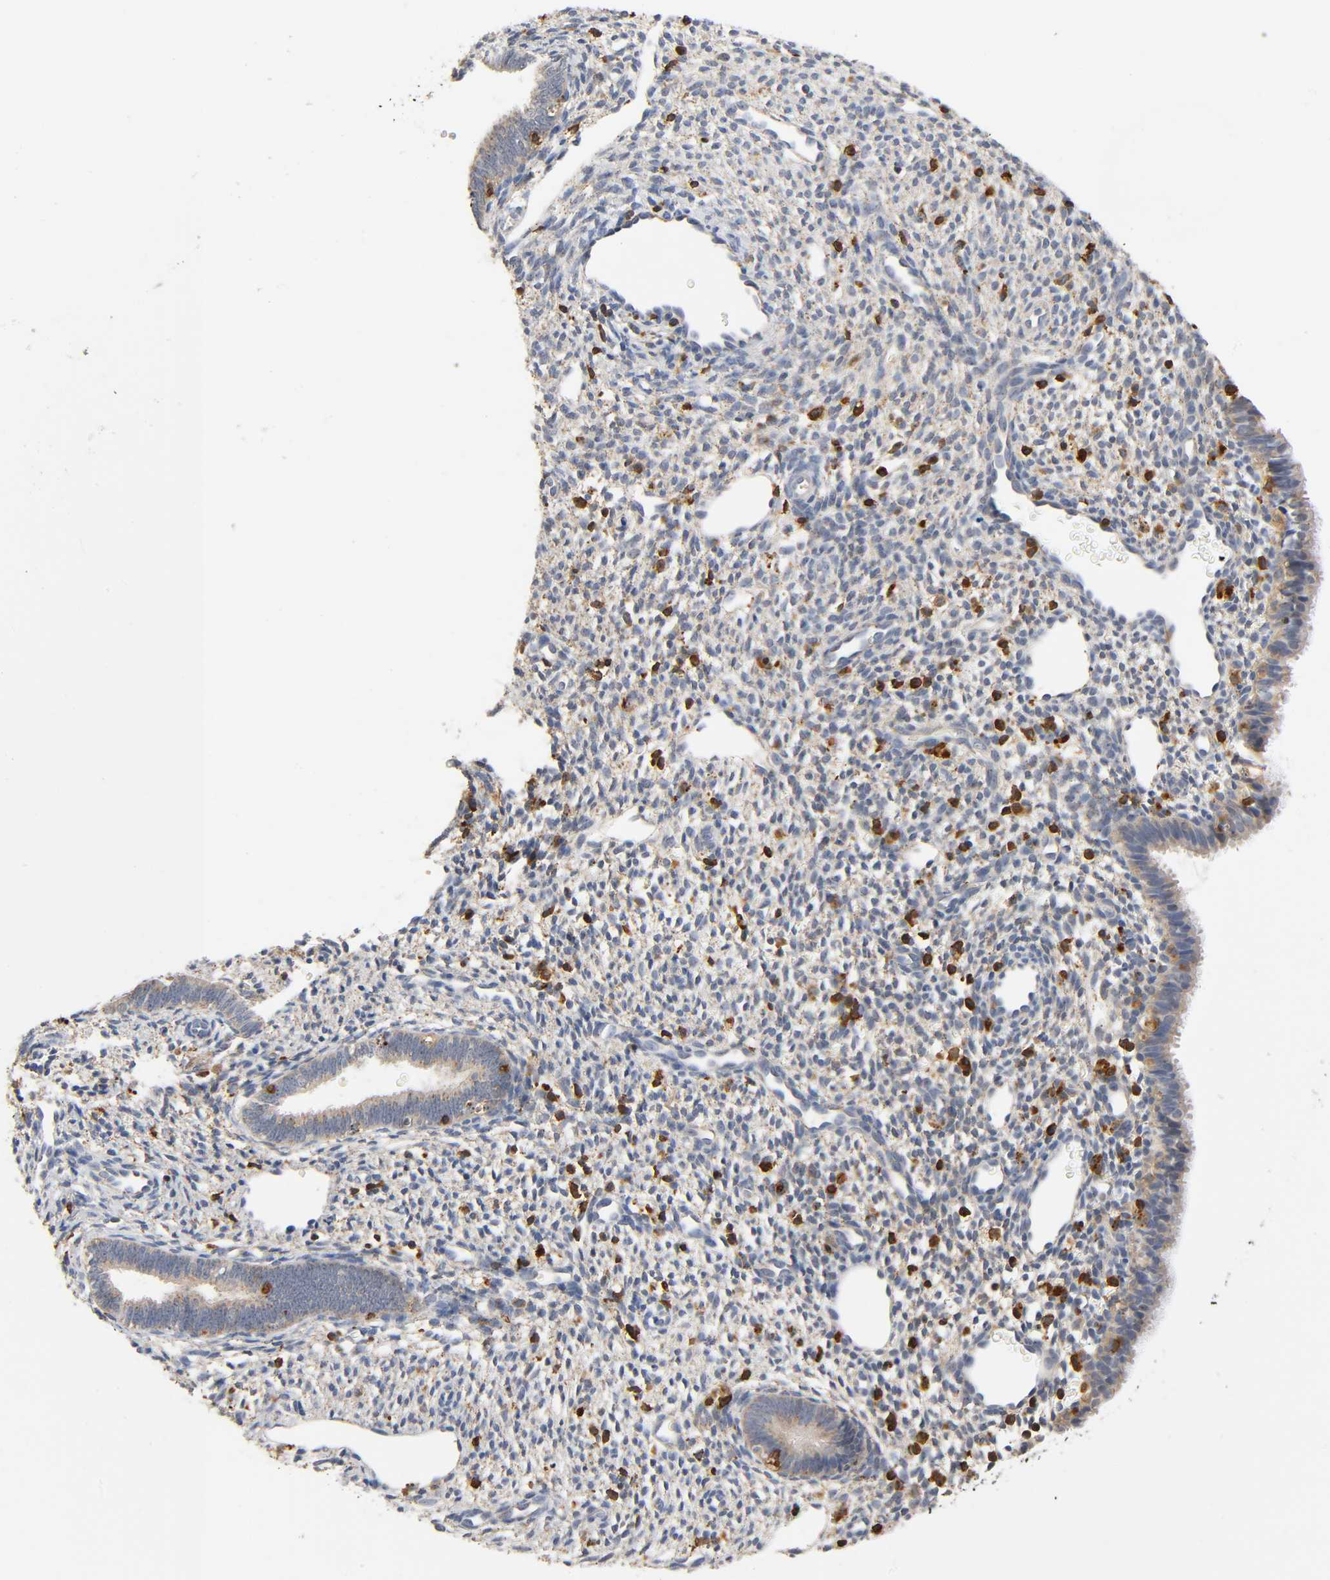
{"staining": {"intensity": "weak", "quantity": "25%-75%", "location": "cytoplasmic/membranous"}, "tissue": "endometrium", "cell_type": "Cells in endometrial stroma", "image_type": "normal", "snomed": [{"axis": "morphology", "description": "Normal tissue, NOS"}, {"axis": "topography", "description": "Endometrium"}], "caption": "IHC staining of benign endometrium, which shows low levels of weak cytoplasmic/membranous positivity in approximately 25%-75% of cells in endometrial stroma indicating weak cytoplasmic/membranous protein staining. The staining was performed using DAB (3,3'-diaminobenzidine) (brown) for protein detection and nuclei were counterstained in hematoxylin (blue).", "gene": "UCKL1", "patient": {"sex": "female", "age": 27}}